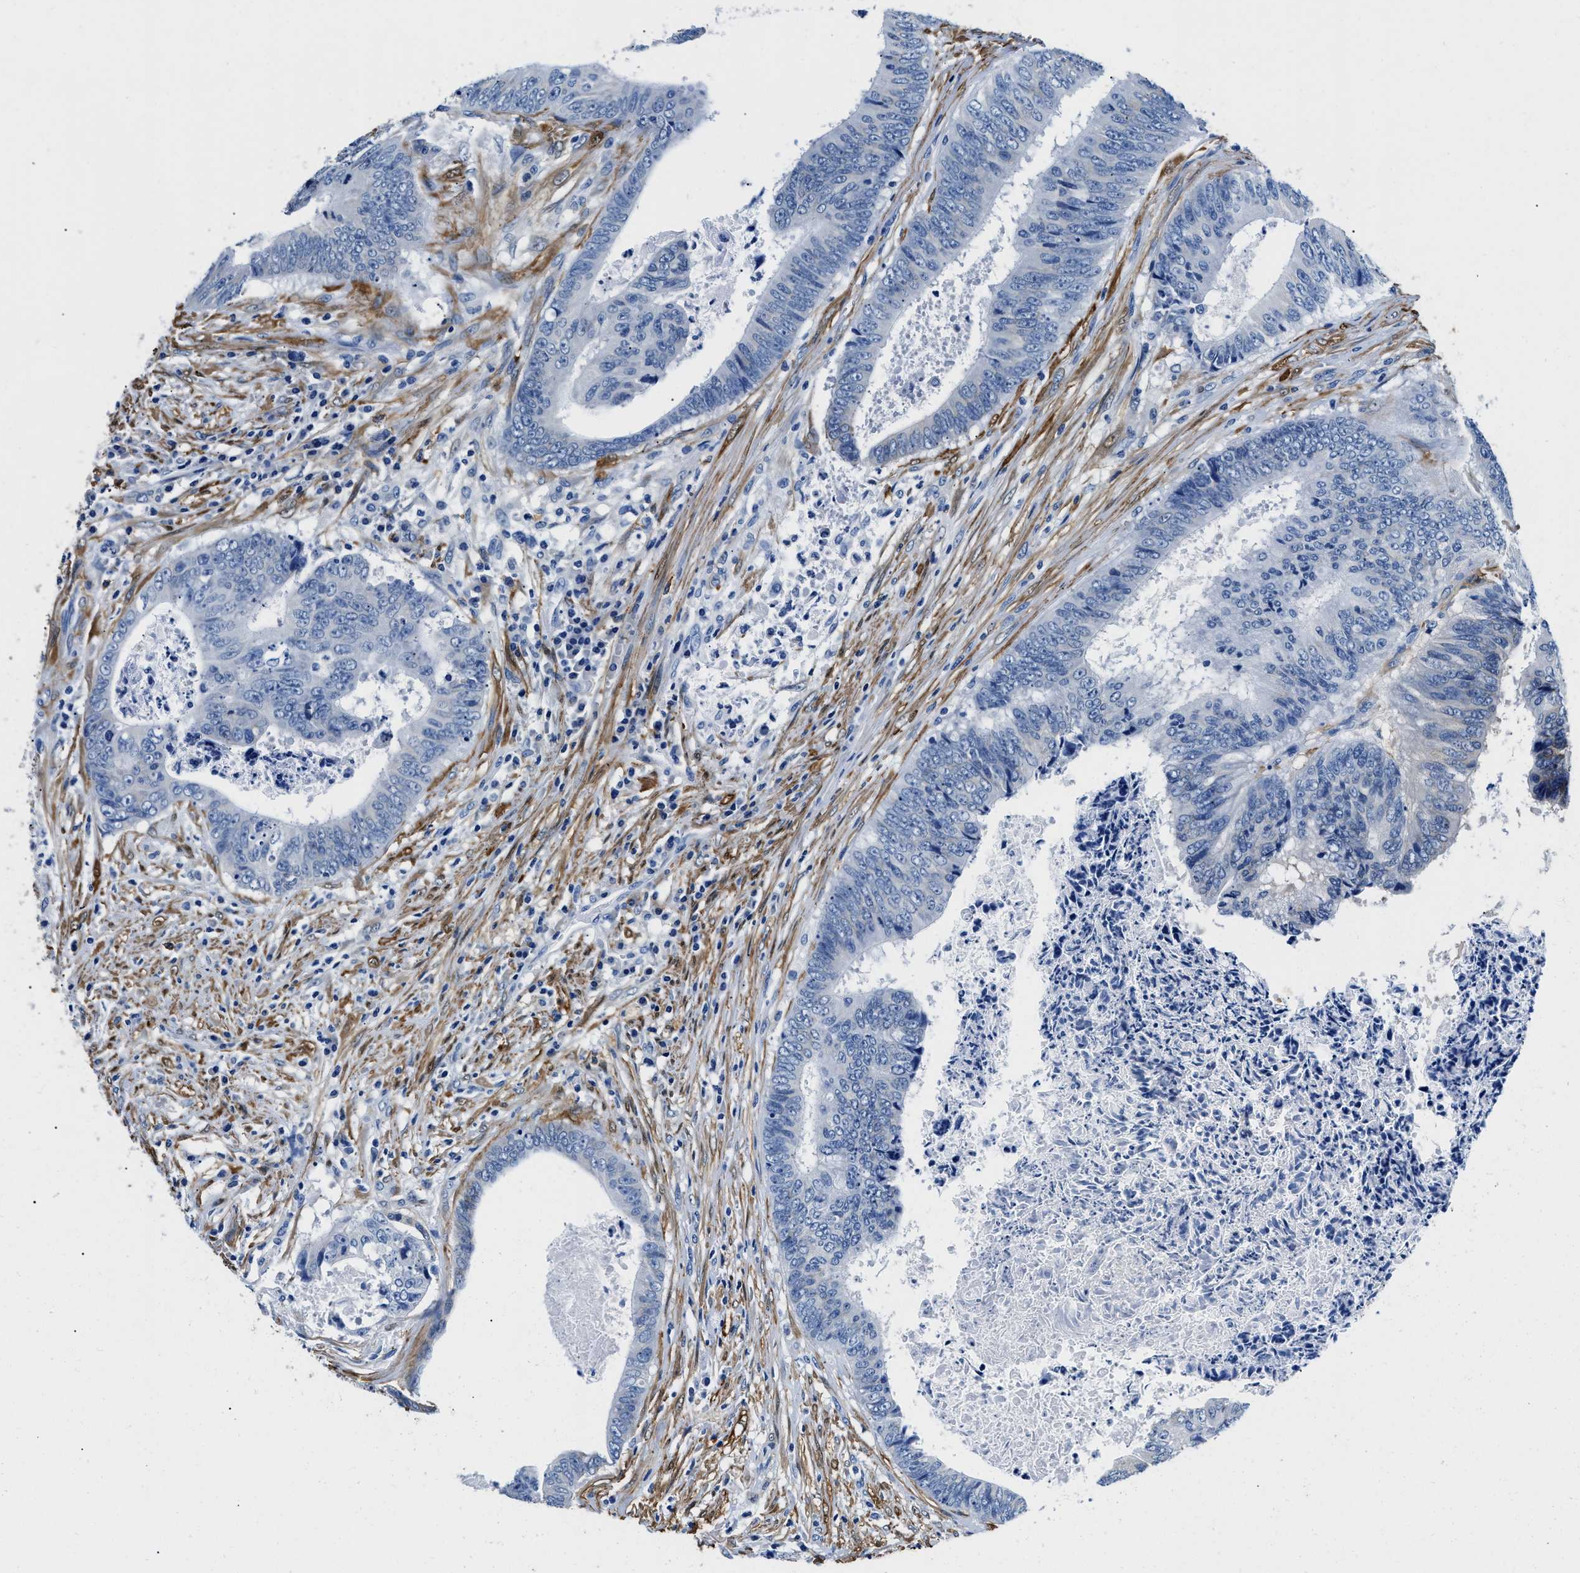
{"staining": {"intensity": "negative", "quantity": "none", "location": "none"}, "tissue": "colorectal cancer", "cell_type": "Tumor cells", "image_type": "cancer", "snomed": [{"axis": "morphology", "description": "Adenocarcinoma, NOS"}, {"axis": "topography", "description": "Rectum"}], "caption": "Immunohistochemistry histopathology image of neoplastic tissue: human colorectal cancer stained with DAB (3,3'-diaminobenzidine) displays no significant protein expression in tumor cells.", "gene": "TEX261", "patient": {"sex": "male", "age": 72}}